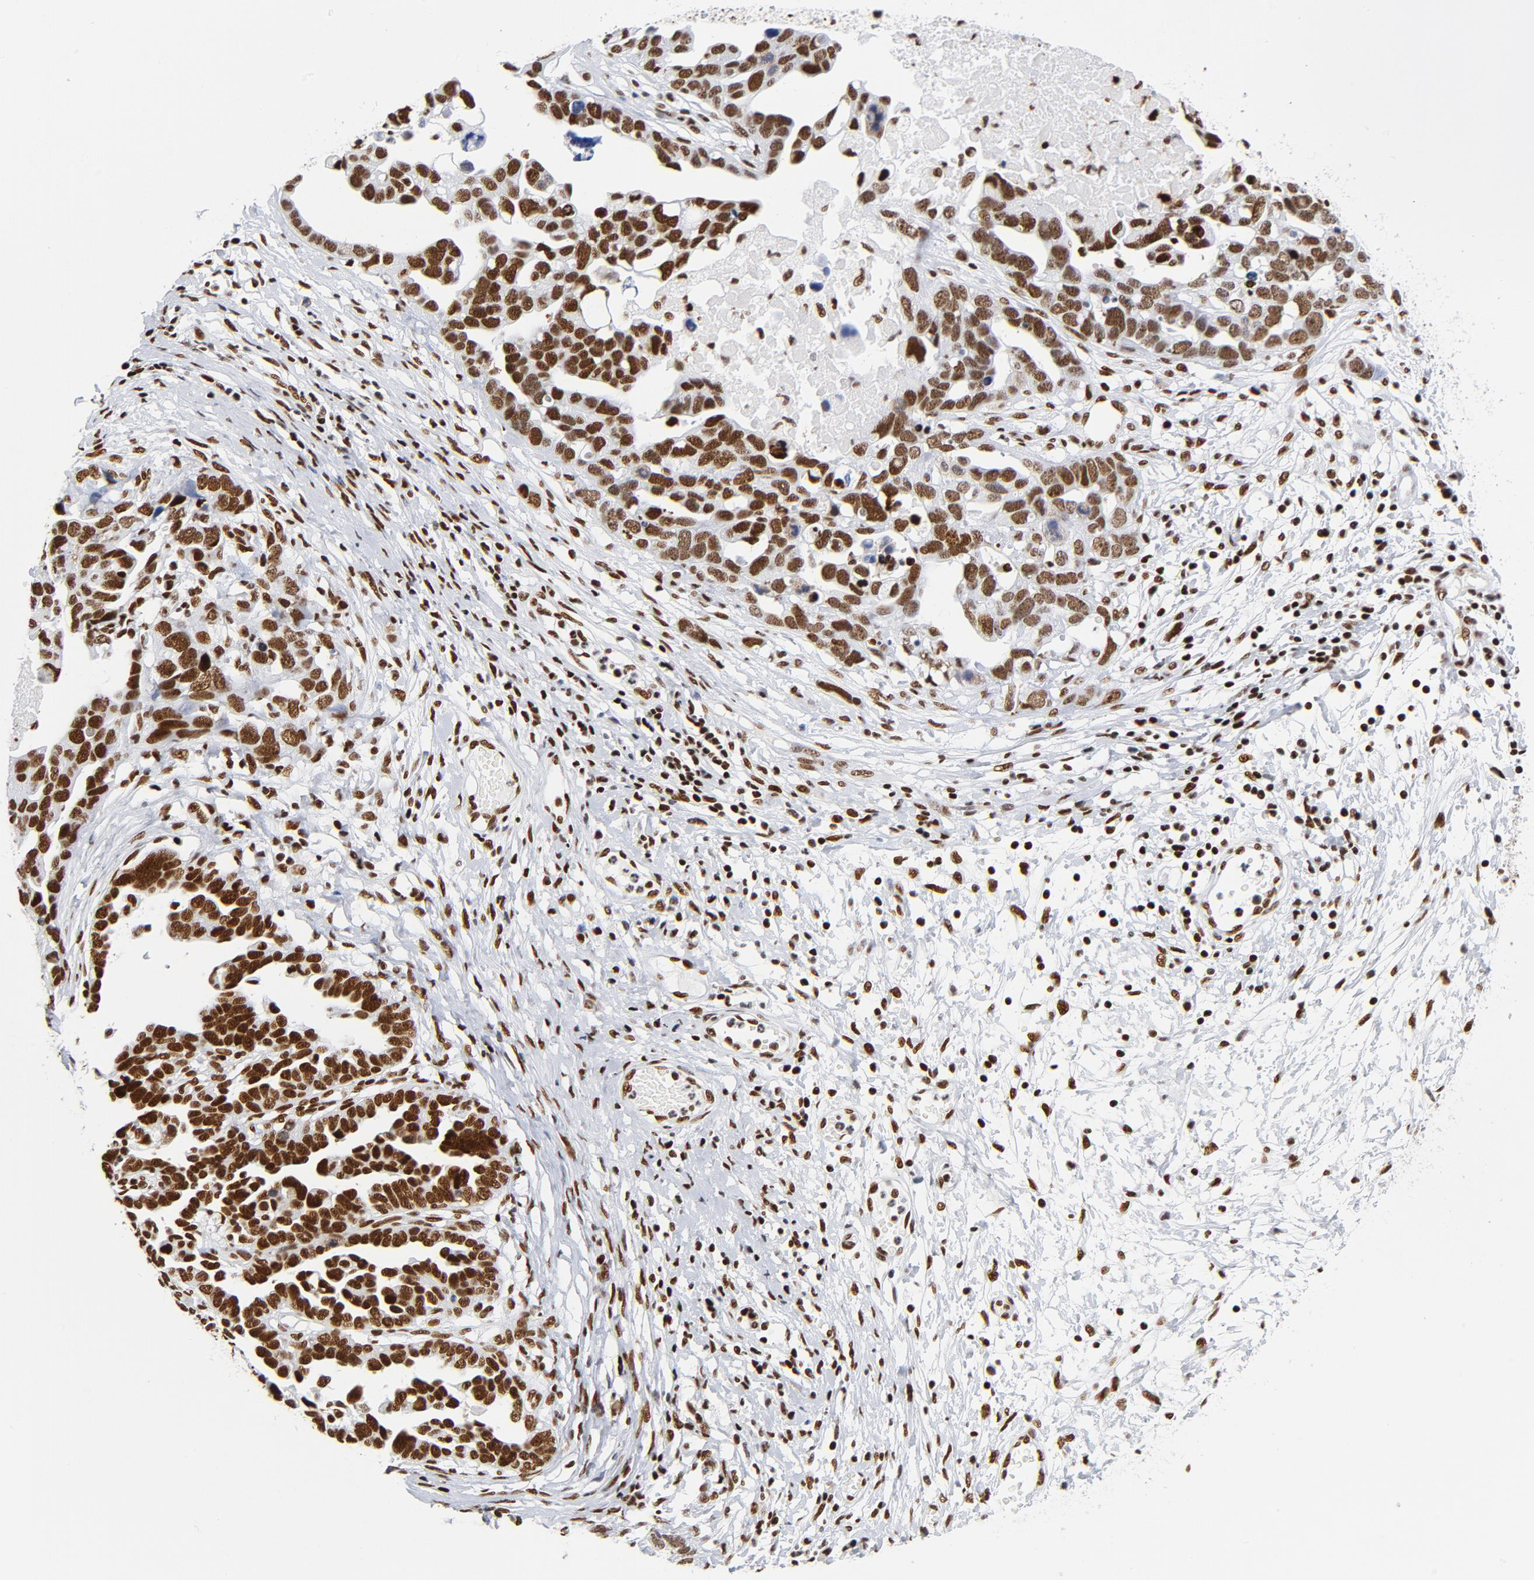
{"staining": {"intensity": "strong", "quantity": ">75%", "location": "nuclear"}, "tissue": "ovarian cancer", "cell_type": "Tumor cells", "image_type": "cancer", "snomed": [{"axis": "morphology", "description": "Cystadenocarcinoma, serous, NOS"}, {"axis": "topography", "description": "Ovary"}], "caption": "High-power microscopy captured an IHC image of ovarian cancer, revealing strong nuclear staining in about >75% of tumor cells. (brown staining indicates protein expression, while blue staining denotes nuclei).", "gene": "XRCC5", "patient": {"sex": "female", "age": 54}}